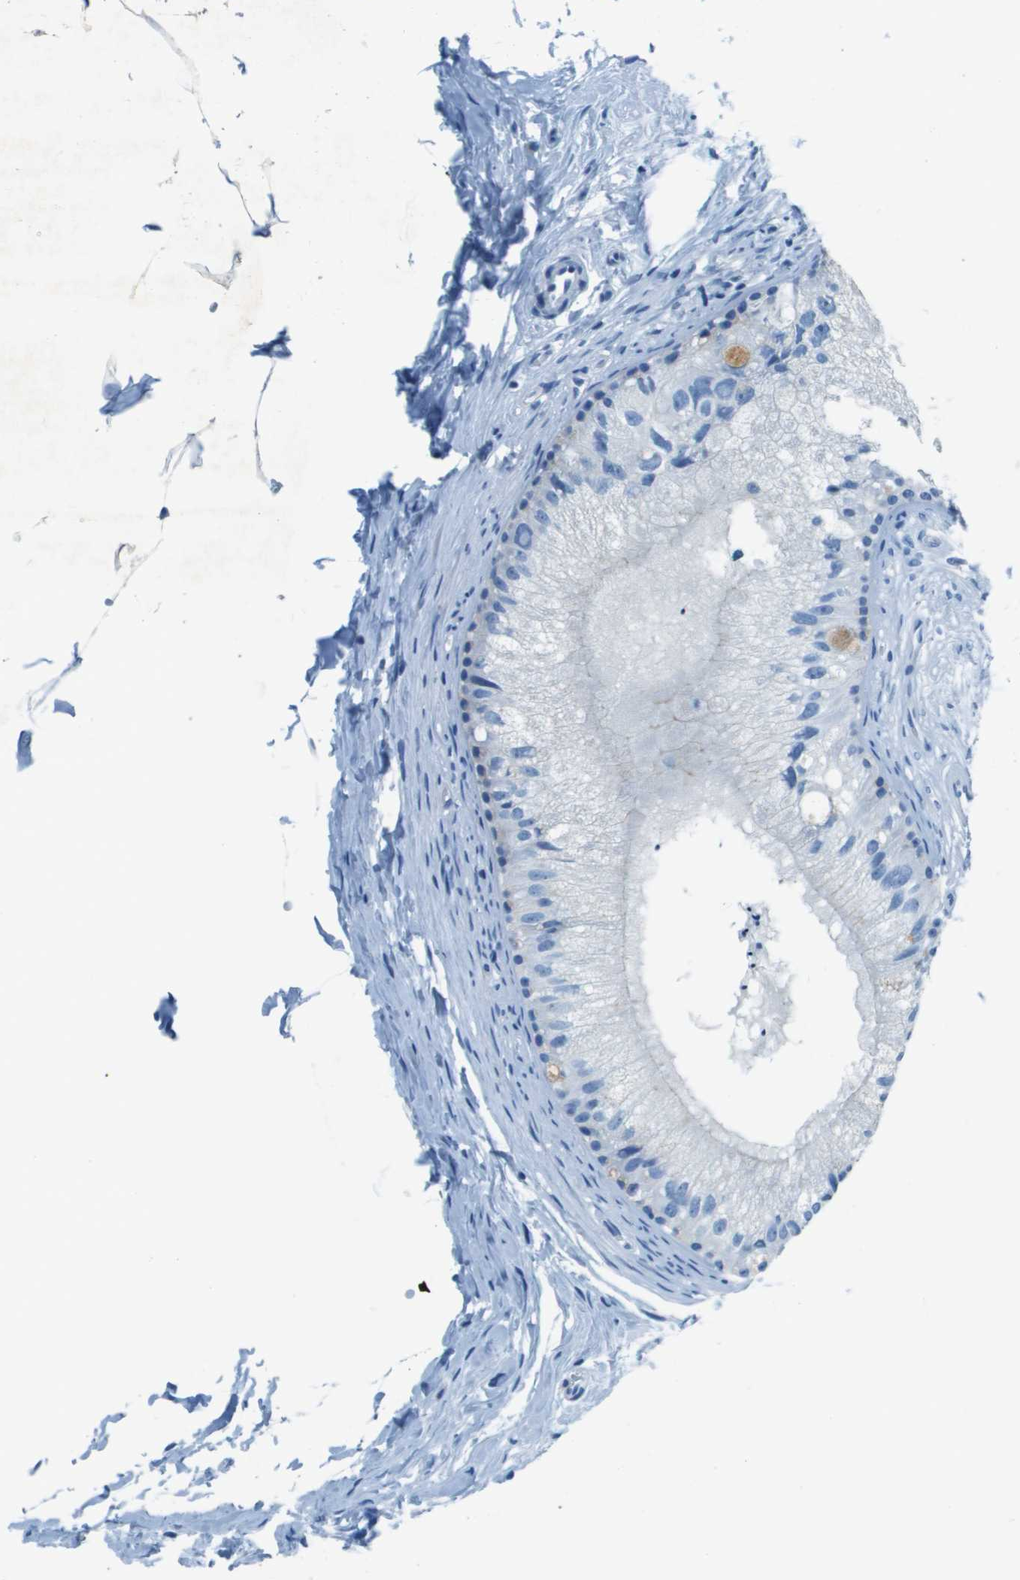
{"staining": {"intensity": "negative", "quantity": "none", "location": "none"}, "tissue": "epididymis", "cell_type": "Glandular cells", "image_type": "normal", "snomed": [{"axis": "morphology", "description": "Normal tissue, NOS"}, {"axis": "topography", "description": "Epididymis"}], "caption": "Glandular cells are negative for brown protein staining in benign epididymis. (Stains: DAB immunohistochemistry (IHC) with hematoxylin counter stain, Microscopy: brightfield microscopy at high magnification).", "gene": "SLC16A10", "patient": {"sex": "male", "age": 56}}